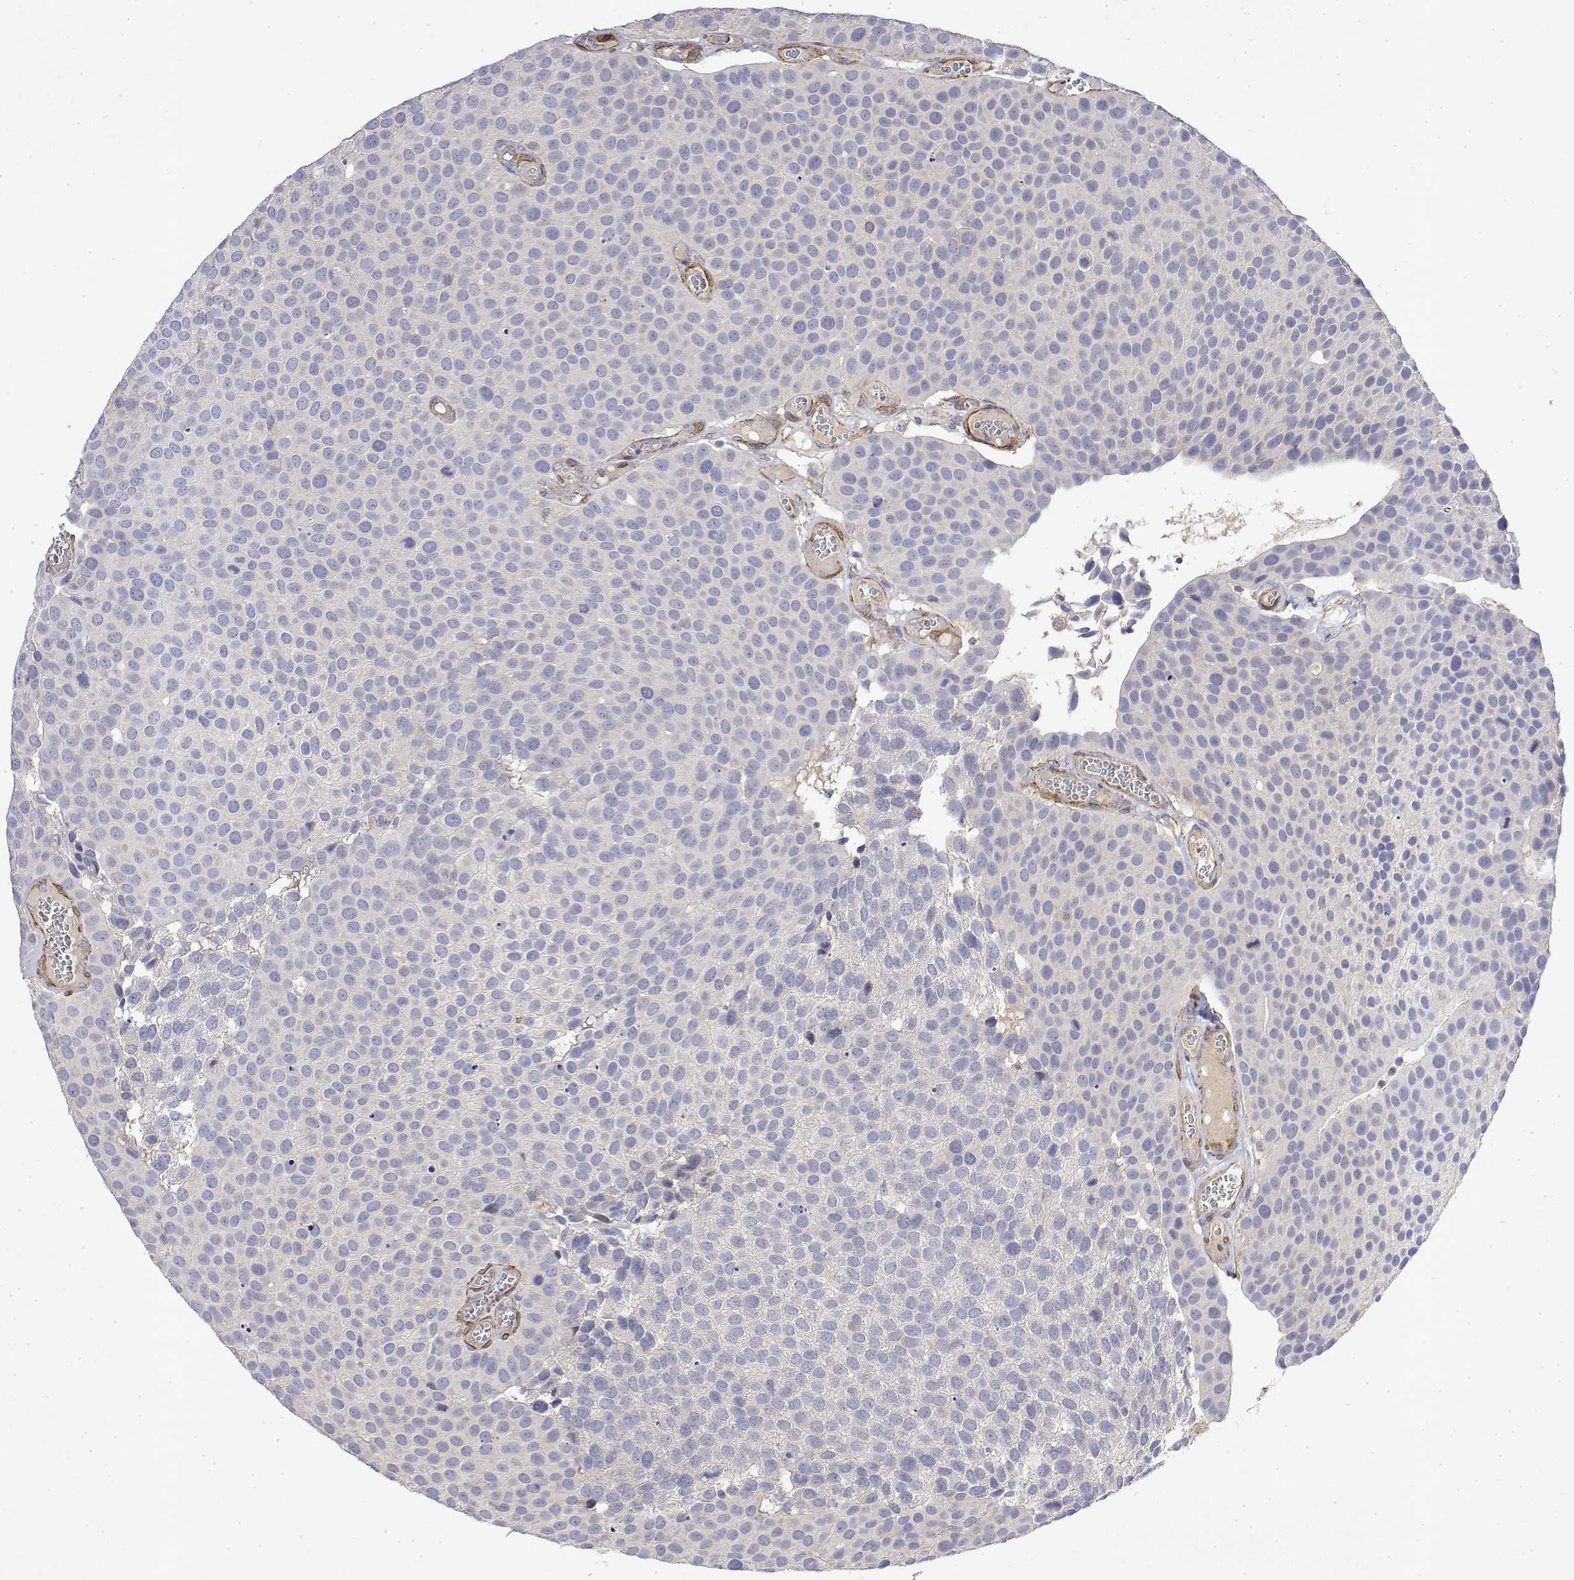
{"staining": {"intensity": "negative", "quantity": "none", "location": "none"}, "tissue": "urothelial cancer", "cell_type": "Tumor cells", "image_type": "cancer", "snomed": [{"axis": "morphology", "description": "Urothelial carcinoma, Low grade"}, {"axis": "topography", "description": "Urinary bladder"}], "caption": "An immunohistochemistry (IHC) micrograph of urothelial cancer is shown. There is no staining in tumor cells of urothelial cancer.", "gene": "SOWAHD", "patient": {"sex": "female", "age": 69}}